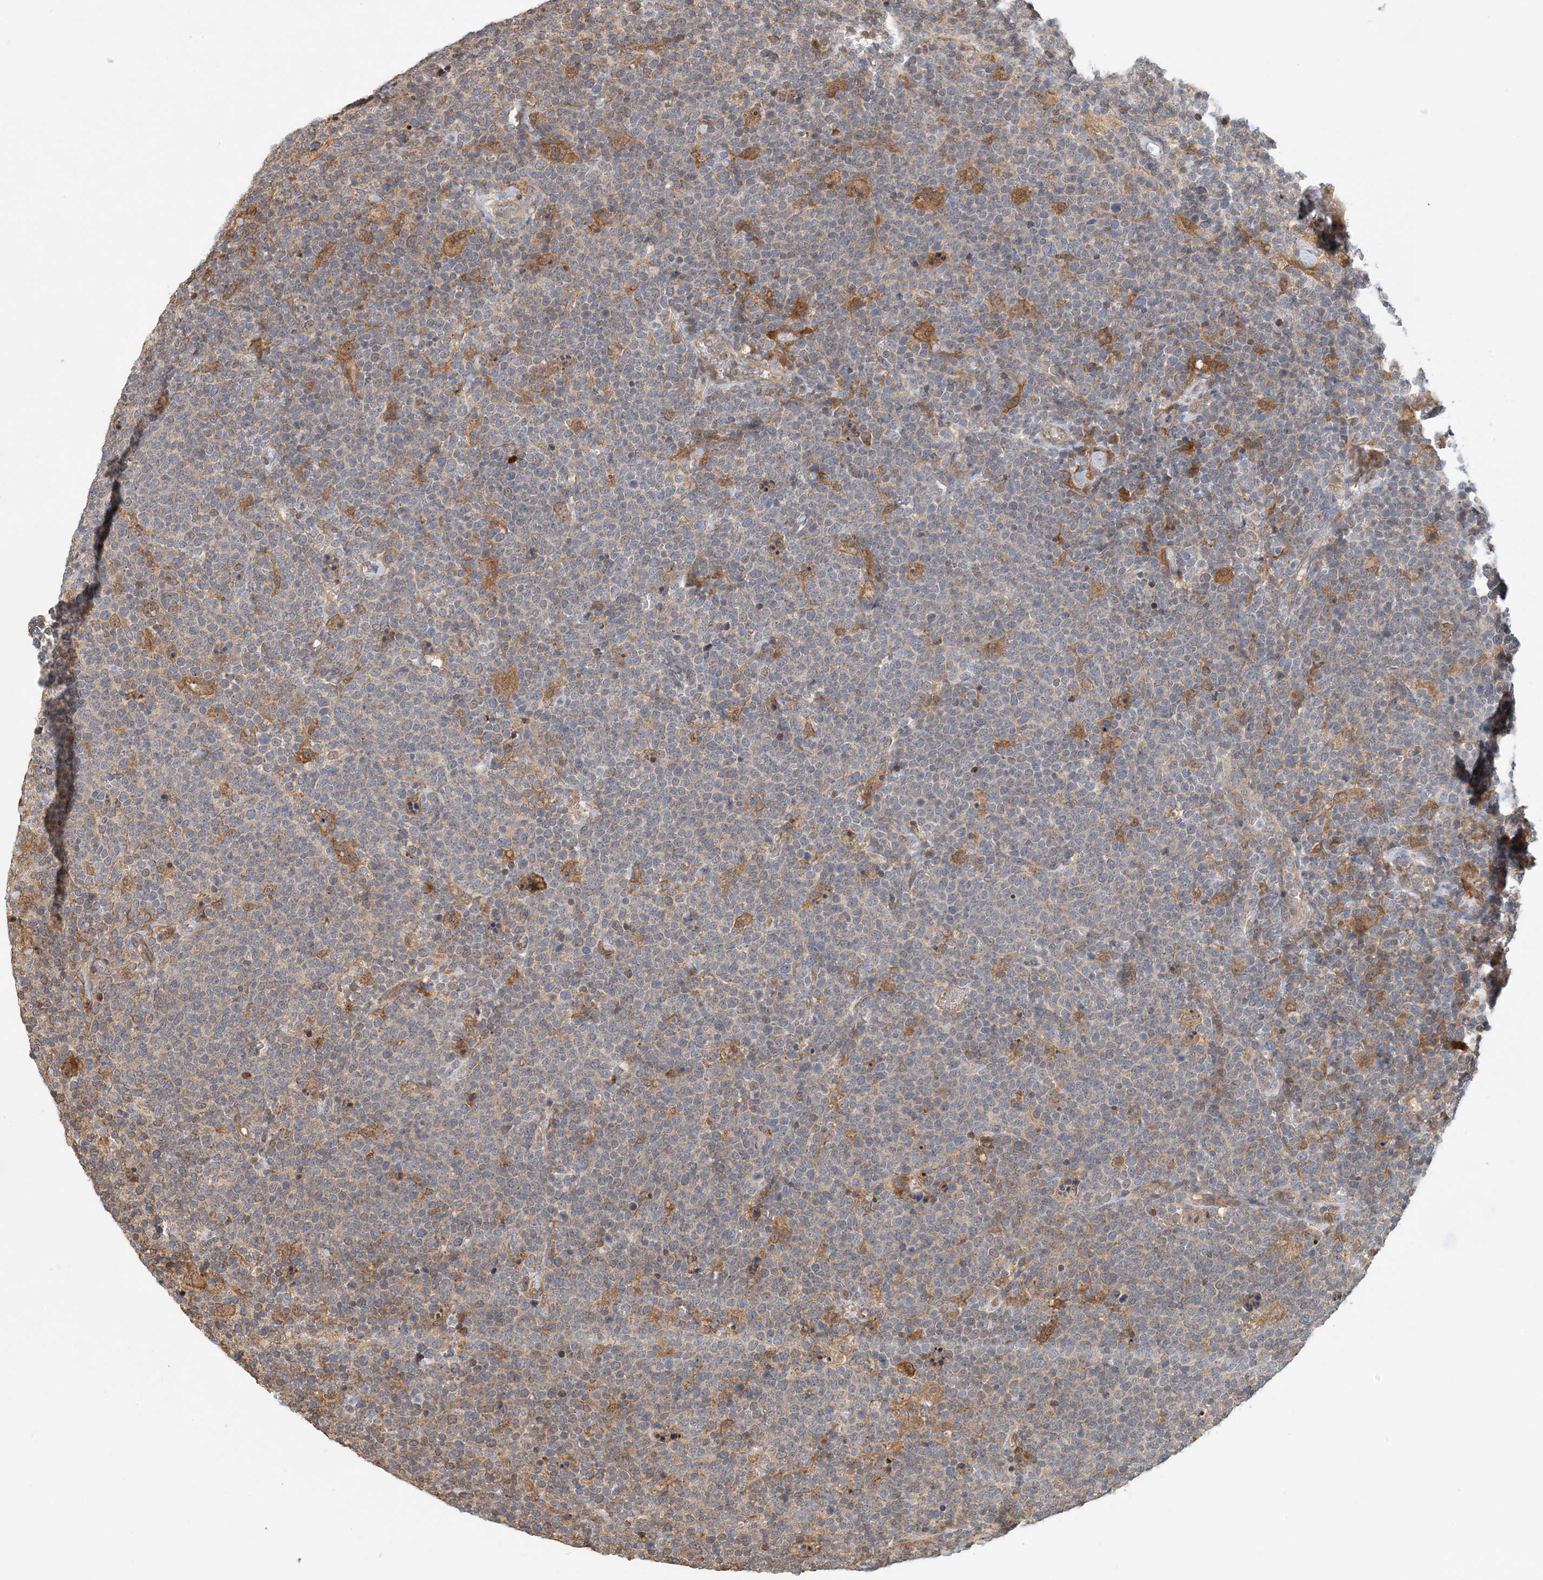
{"staining": {"intensity": "negative", "quantity": "none", "location": "none"}, "tissue": "lymphoma", "cell_type": "Tumor cells", "image_type": "cancer", "snomed": [{"axis": "morphology", "description": "Malignant lymphoma, non-Hodgkin's type, High grade"}, {"axis": "topography", "description": "Lymph node"}], "caption": "IHC image of neoplastic tissue: lymphoma stained with DAB demonstrates no significant protein expression in tumor cells.", "gene": "HNMT", "patient": {"sex": "male", "age": 61}}